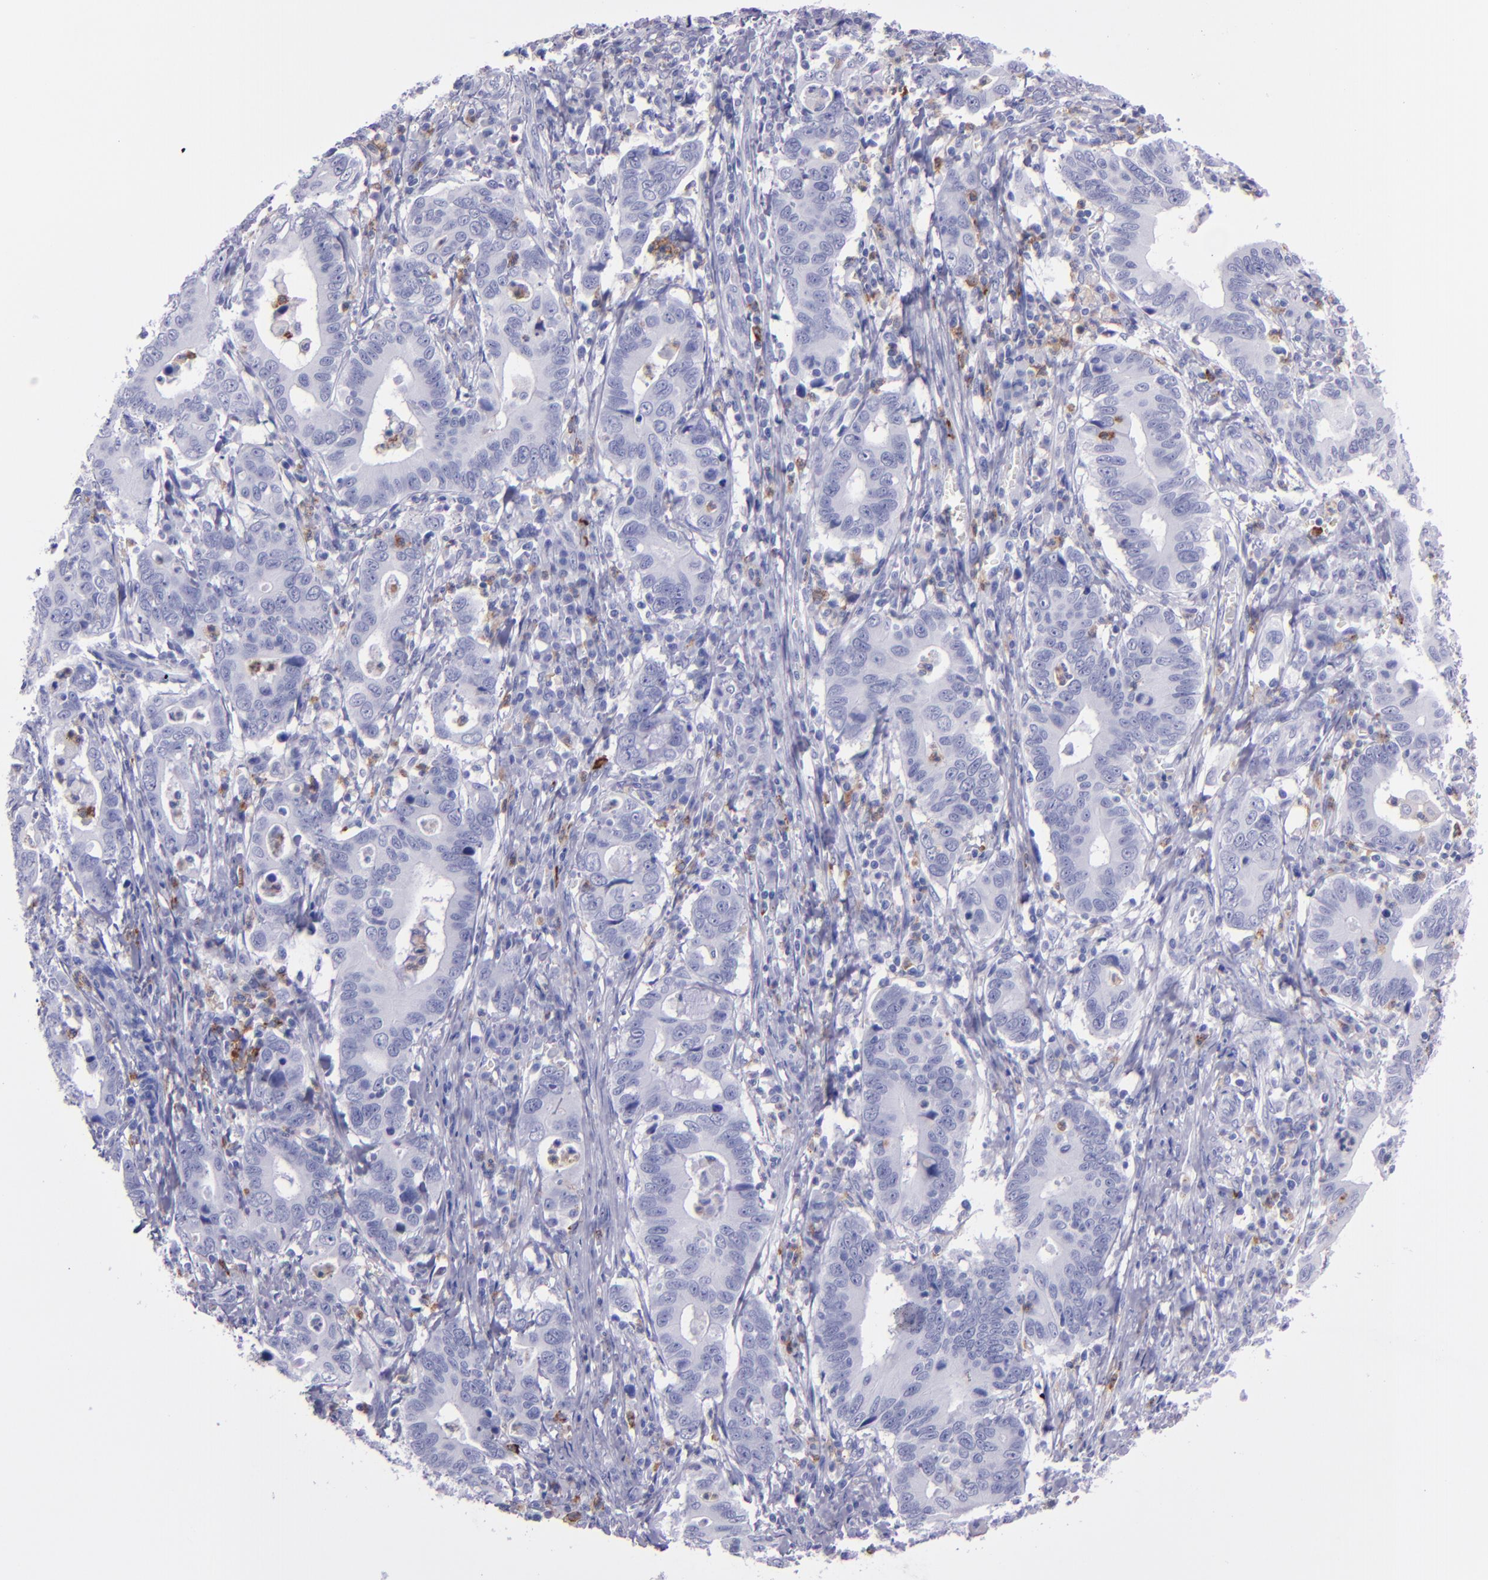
{"staining": {"intensity": "negative", "quantity": "none", "location": "none"}, "tissue": "stomach cancer", "cell_type": "Tumor cells", "image_type": "cancer", "snomed": [{"axis": "morphology", "description": "Adenocarcinoma, NOS"}, {"axis": "topography", "description": "Stomach, upper"}], "caption": "Tumor cells are negative for brown protein staining in adenocarcinoma (stomach). (Immunohistochemistry, brightfield microscopy, high magnification).", "gene": "CR1", "patient": {"sex": "male", "age": 63}}